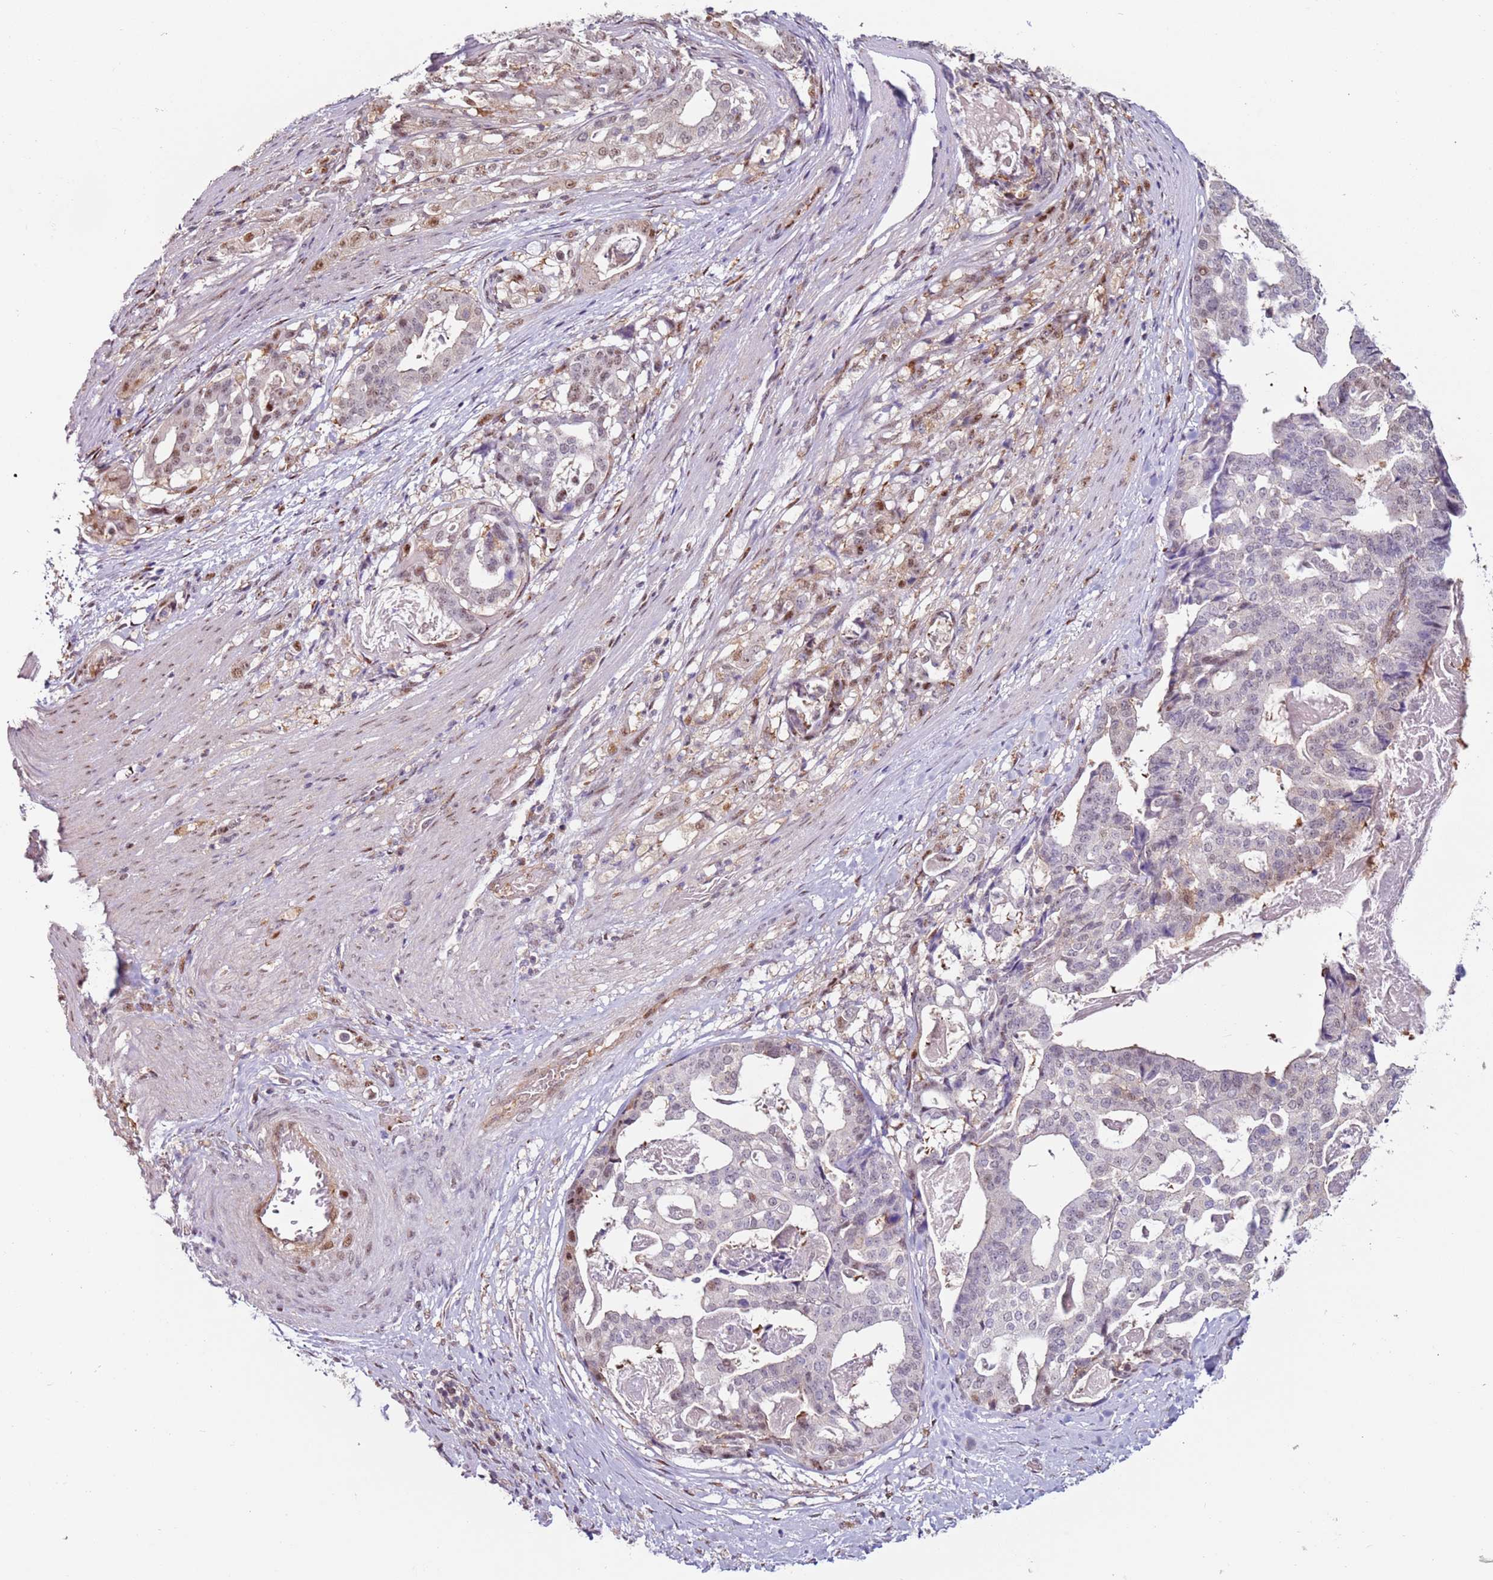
{"staining": {"intensity": "weak", "quantity": "<25%", "location": "nuclear"}, "tissue": "stomach cancer", "cell_type": "Tumor cells", "image_type": "cancer", "snomed": [{"axis": "morphology", "description": "Adenocarcinoma, NOS"}, {"axis": "topography", "description": "Stomach"}], "caption": "Photomicrograph shows no protein positivity in tumor cells of stomach cancer (adenocarcinoma) tissue. (DAB immunohistochemistry (IHC) with hematoxylin counter stain).", "gene": "PSMD4", "patient": {"sex": "male", "age": 48}}